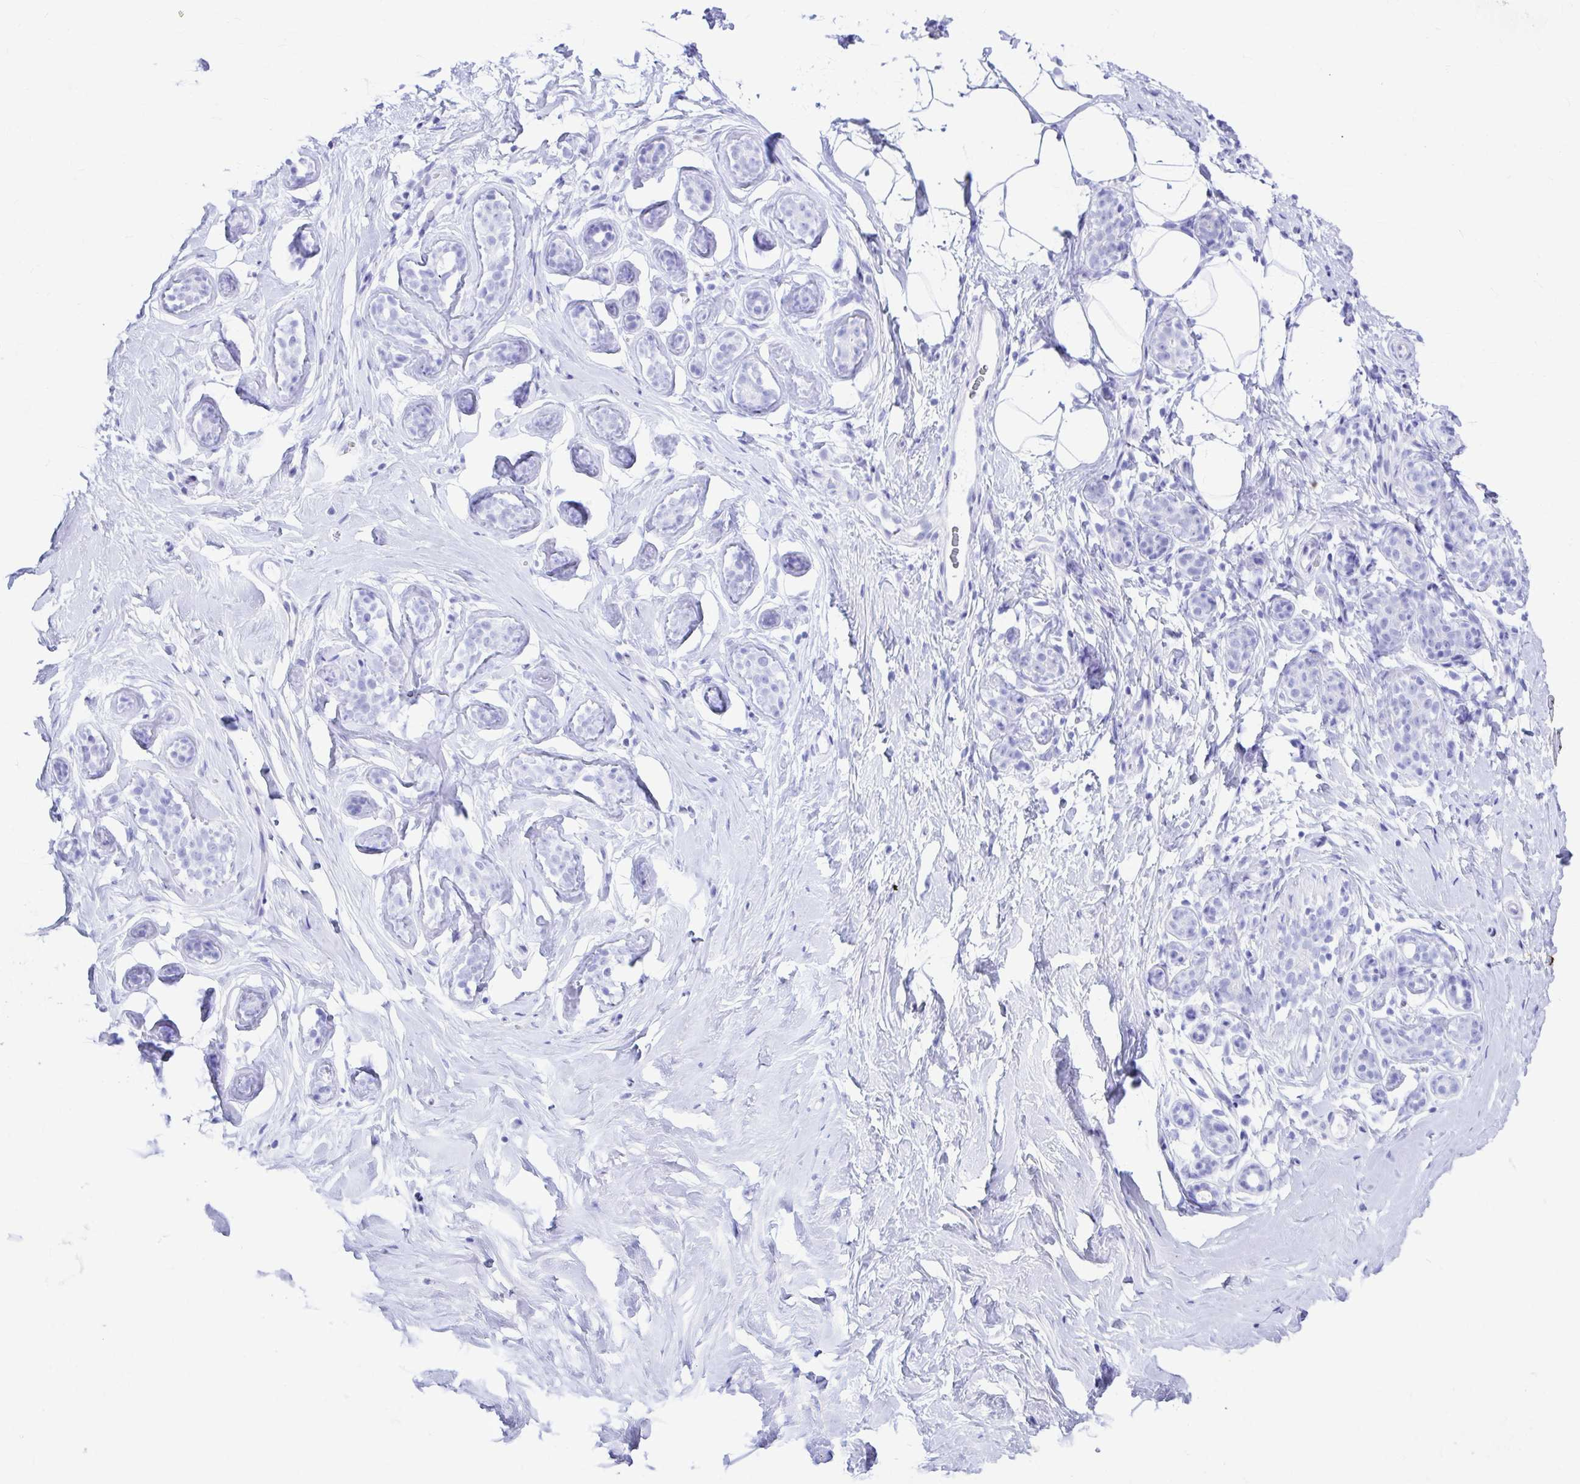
{"staining": {"intensity": "negative", "quantity": "none", "location": "none"}, "tissue": "breast", "cell_type": "Adipocytes", "image_type": "normal", "snomed": [{"axis": "morphology", "description": "Normal tissue, NOS"}, {"axis": "topography", "description": "Breast"}], "caption": "A high-resolution photomicrograph shows immunohistochemistry (IHC) staining of unremarkable breast, which exhibits no significant expression in adipocytes.", "gene": "NSG2", "patient": {"sex": "female", "age": 32}}